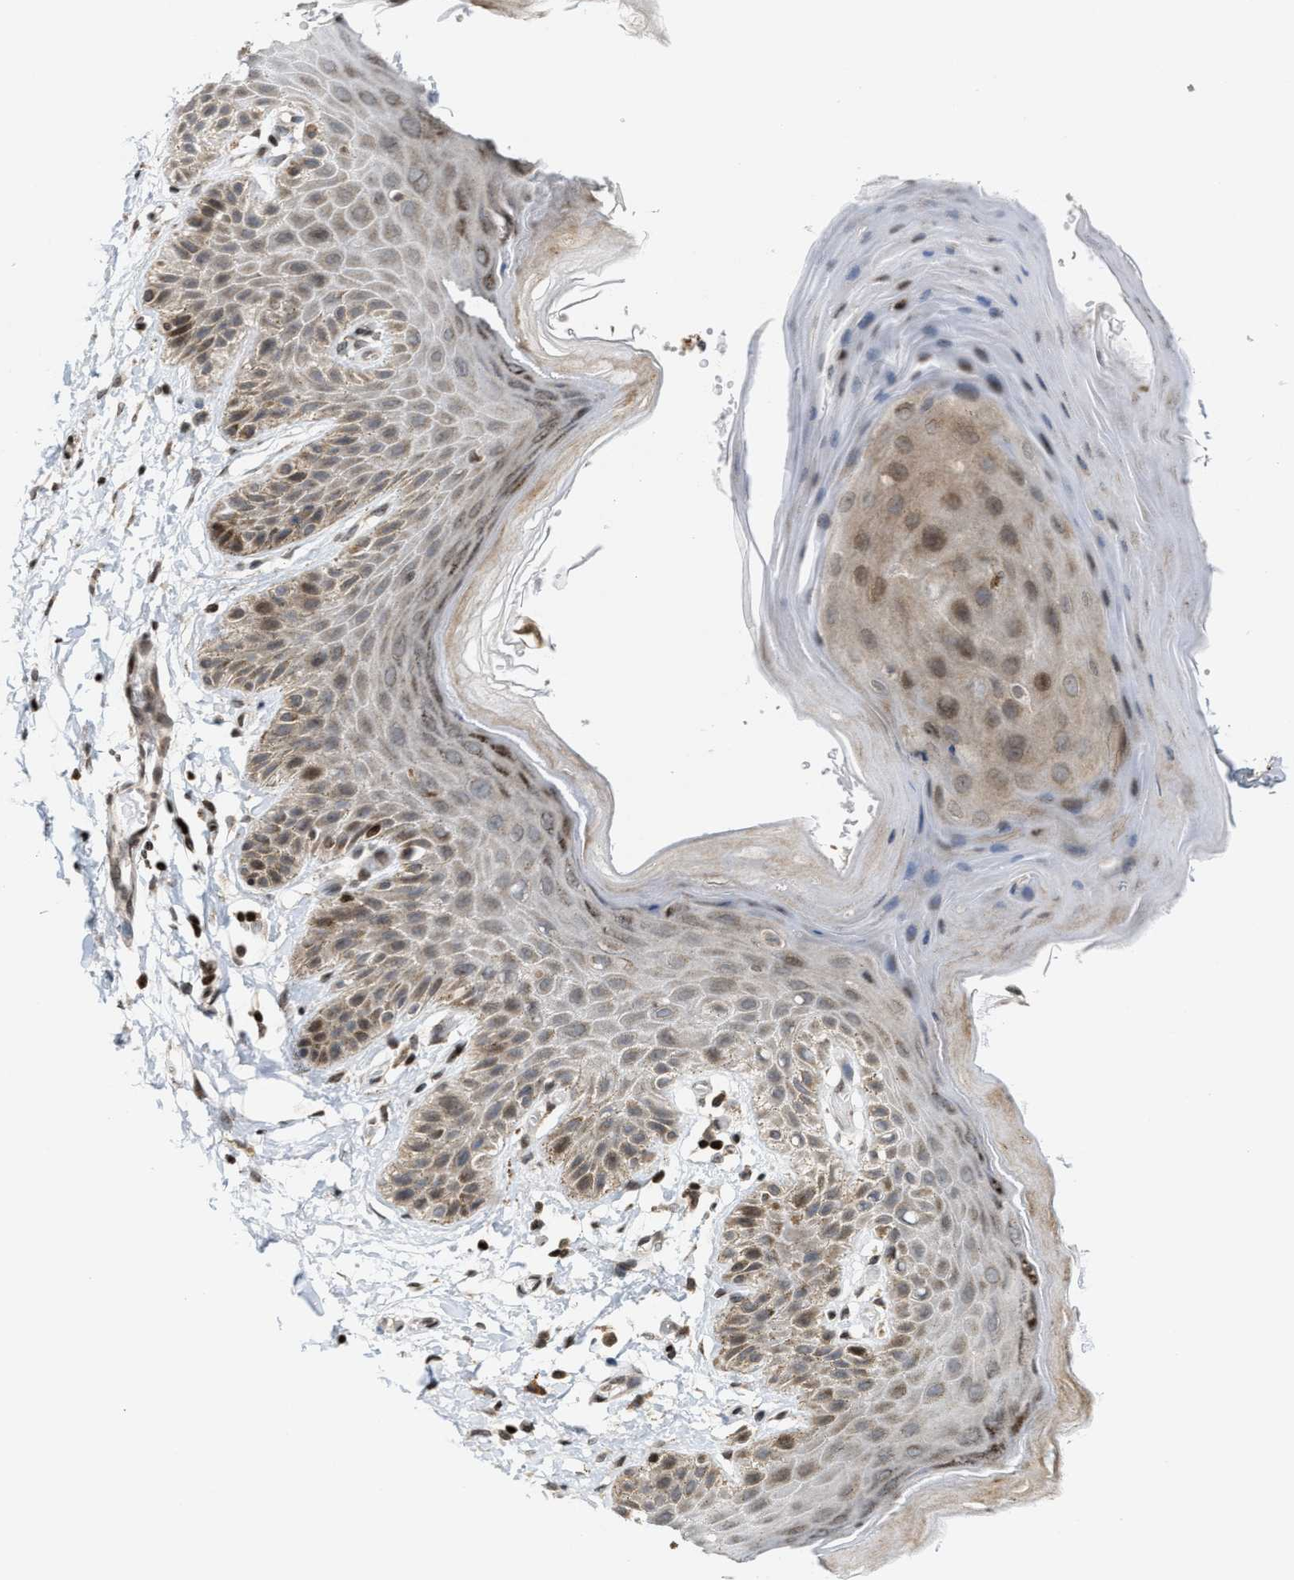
{"staining": {"intensity": "moderate", "quantity": "25%-75%", "location": "cytoplasmic/membranous,nuclear"}, "tissue": "skin", "cell_type": "Epidermal cells", "image_type": "normal", "snomed": [{"axis": "morphology", "description": "Normal tissue, NOS"}, {"axis": "topography", "description": "Anal"}], "caption": "Skin stained for a protein (brown) displays moderate cytoplasmic/membranous,nuclear positive positivity in approximately 25%-75% of epidermal cells.", "gene": "PDZD2", "patient": {"sex": "male", "age": 44}}